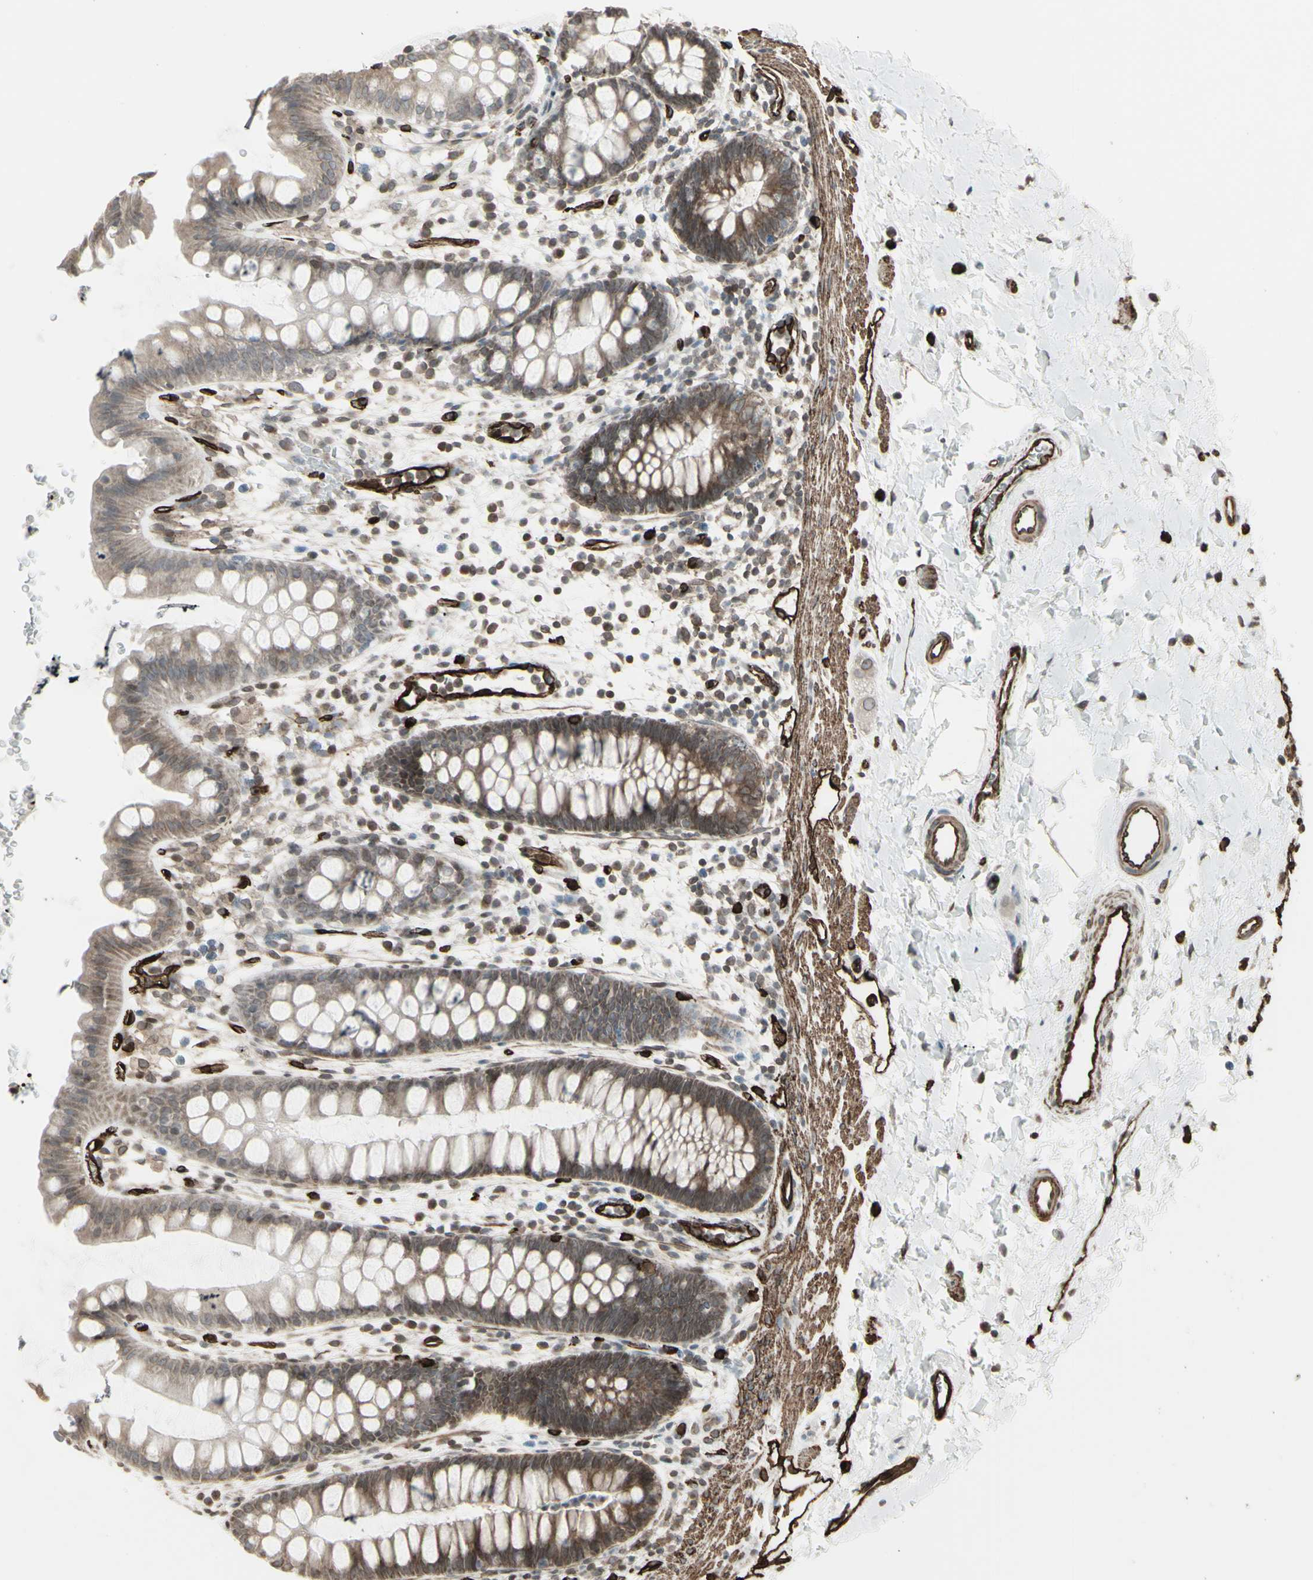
{"staining": {"intensity": "moderate", "quantity": ">75%", "location": "cytoplasmic/membranous,nuclear"}, "tissue": "rectum", "cell_type": "Glandular cells", "image_type": "normal", "snomed": [{"axis": "morphology", "description": "Normal tissue, NOS"}, {"axis": "topography", "description": "Rectum"}], "caption": "Glandular cells exhibit medium levels of moderate cytoplasmic/membranous,nuclear positivity in about >75% of cells in benign rectum. The staining was performed using DAB to visualize the protein expression in brown, while the nuclei were stained in blue with hematoxylin (Magnification: 20x).", "gene": "DTX3L", "patient": {"sex": "female", "age": 24}}